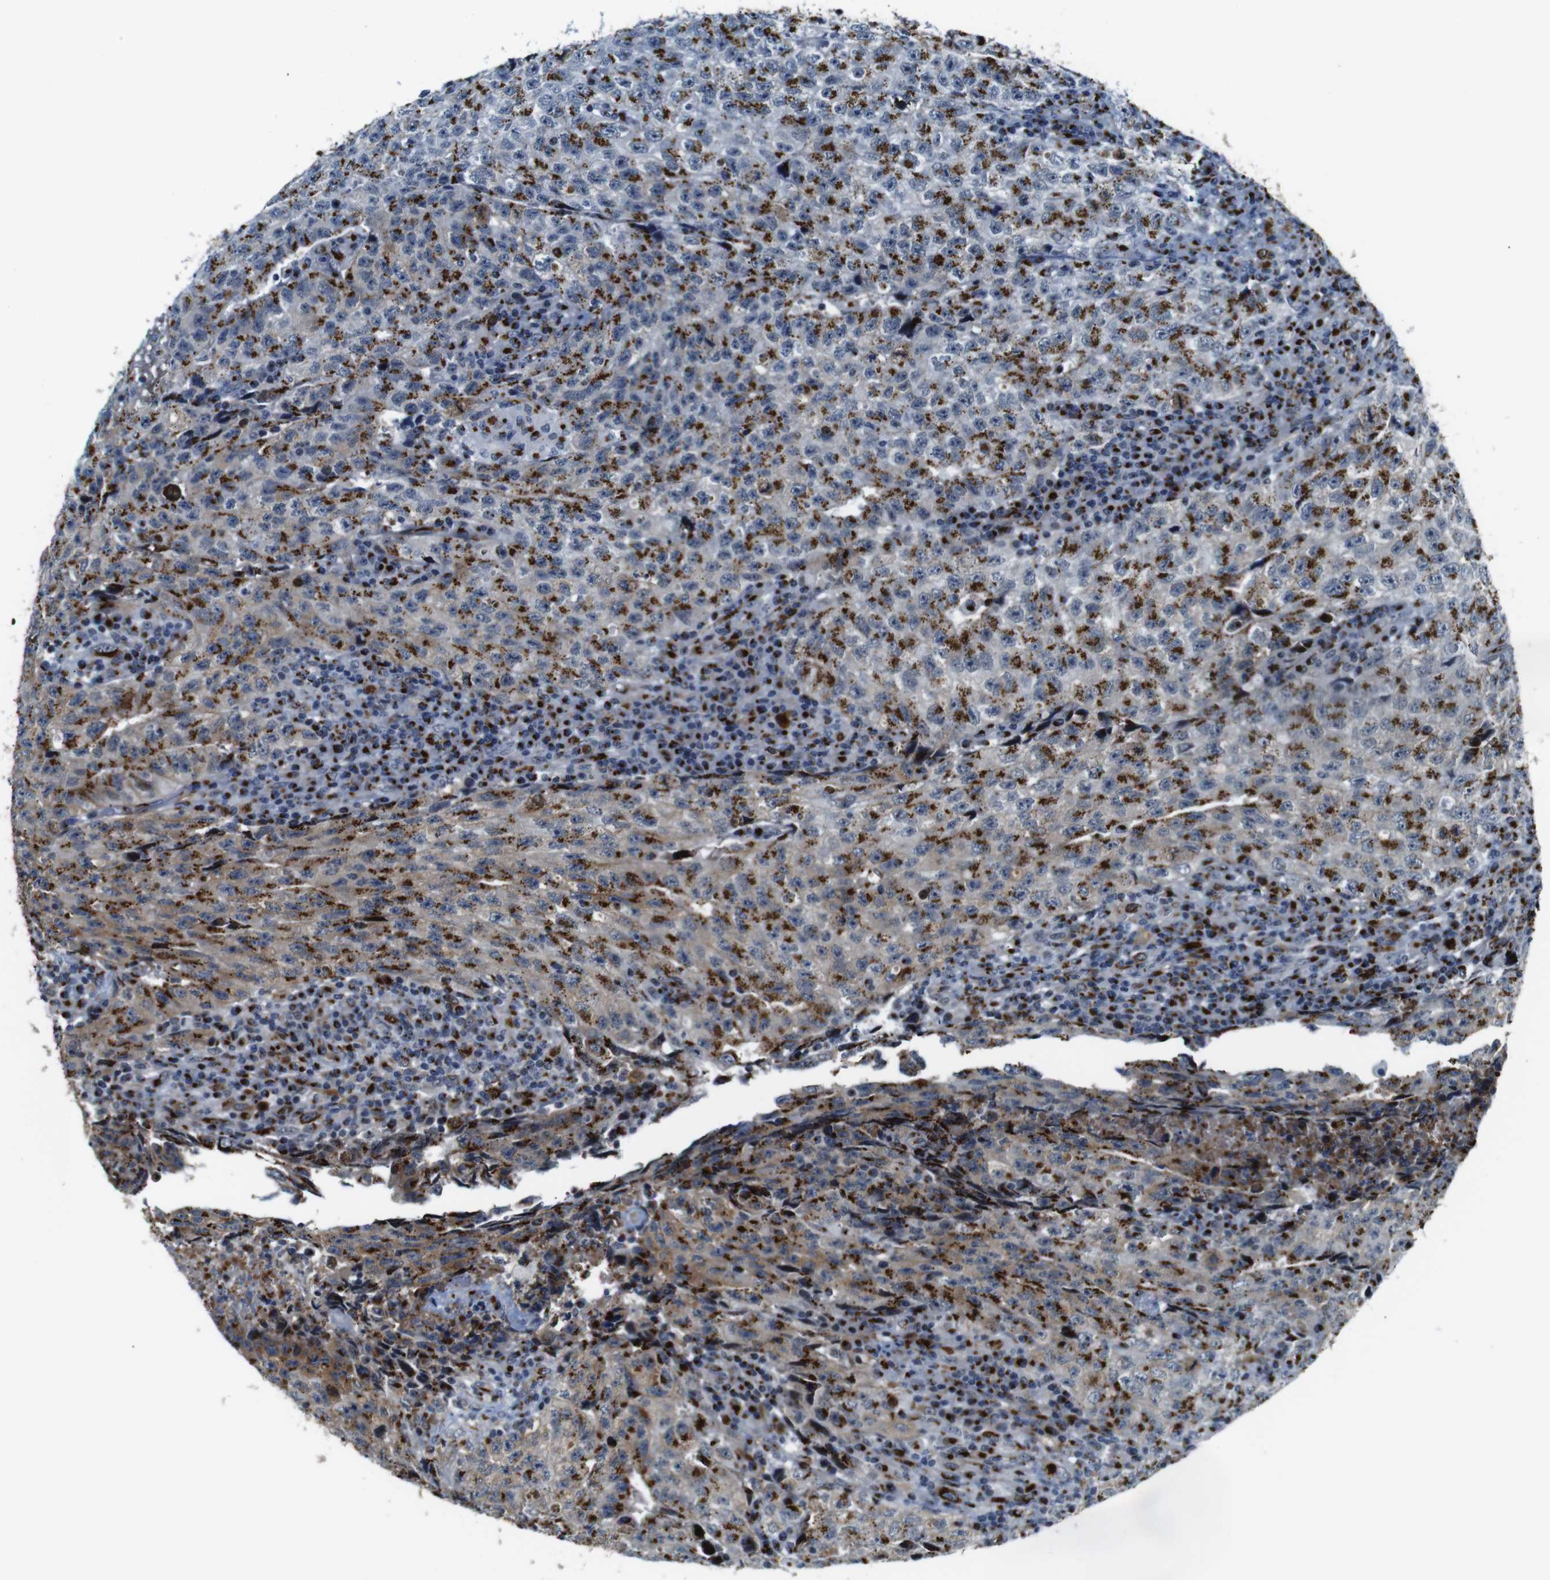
{"staining": {"intensity": "strong", "quantity": ">75%", "location": "cytoplasmic/membranous"}, "tissue": "testis cancer", "cell_type": "Tumor cells", "image_type": "cancer", "snomed": [{"axis": "morphology", "description": "Necrosis, NOS"}, {"axis": "morphology", "description": "Carcinoma, Embryonal, NOS"}, {"axis": "topography", "description": "Testis"}], "caption": "The micrograph demonstrates a brown stain indicating the presence of a protein in the cytoplasmic/membranous of tumor cells in testis cancer. The protein of interest is stained brown, and the nuclei are stained in blue (DAB (3,3'-diaminobenzidine) IHC with brightfield microscopy, high magnification).", "gene": "TGOLN2", "patient": {"sex": "male", "age": 19}}